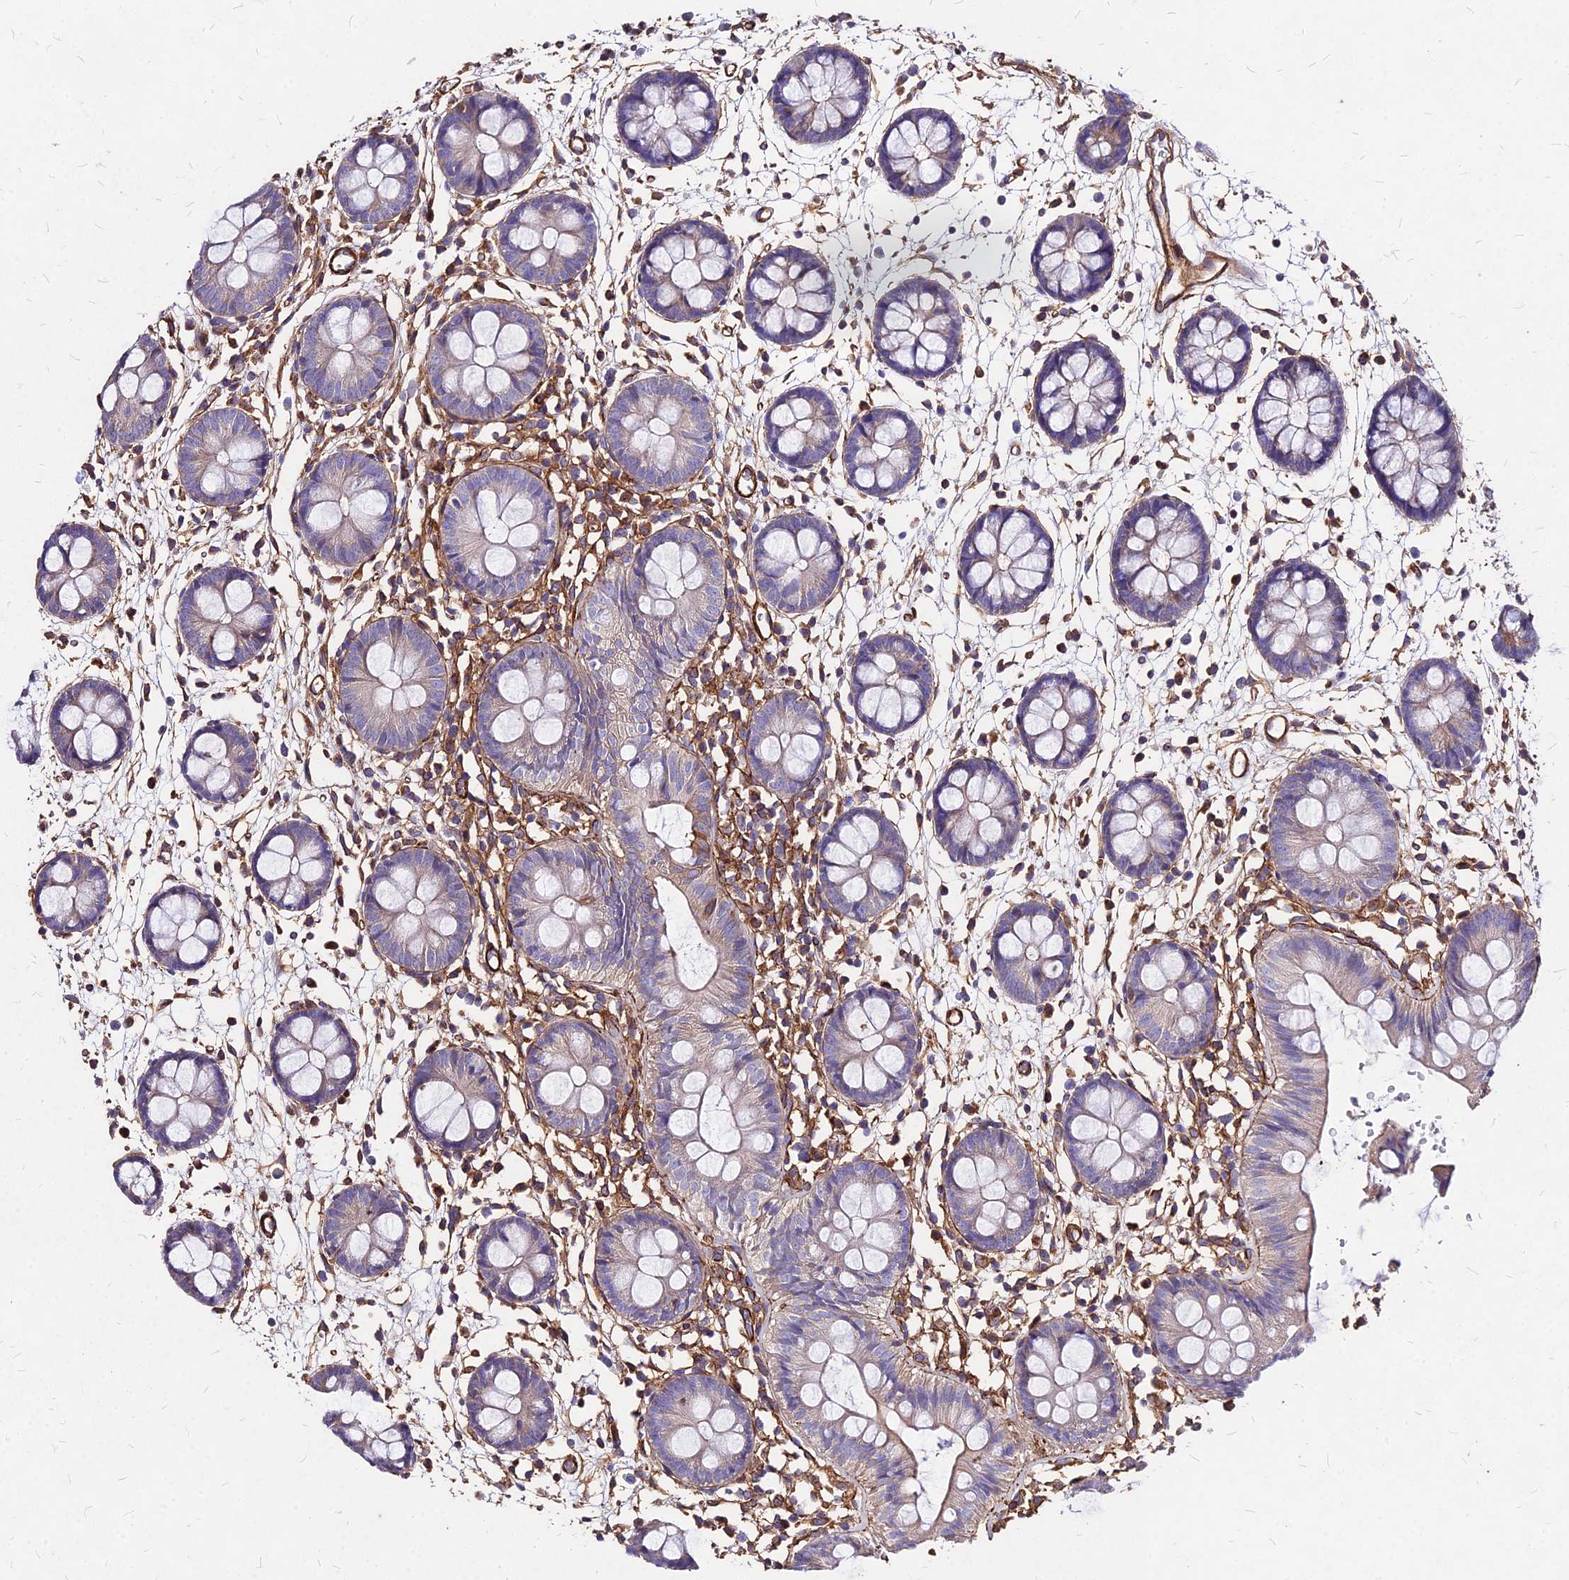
{"staining": {"intensity": "strong", "quantity": ">75%", "location": "cytoplasmic/membranous"}, "tissue": "colon", "cell_type": "Endothelial cells", "image_type": "normal", "snomed": [{"axis": "morphology", "description": "Normal tissue, NOS"}, {"axis": "topography", "description": "Colon"}], "caption": "High-power microscopy captured an IHC micrograph of normal colon, revealing strong cytoplasmic/membranous staining in approximately >75% of endothelial cells.", "gene": "EFCC1", "patient": {"sex": "male", "age": 56}}